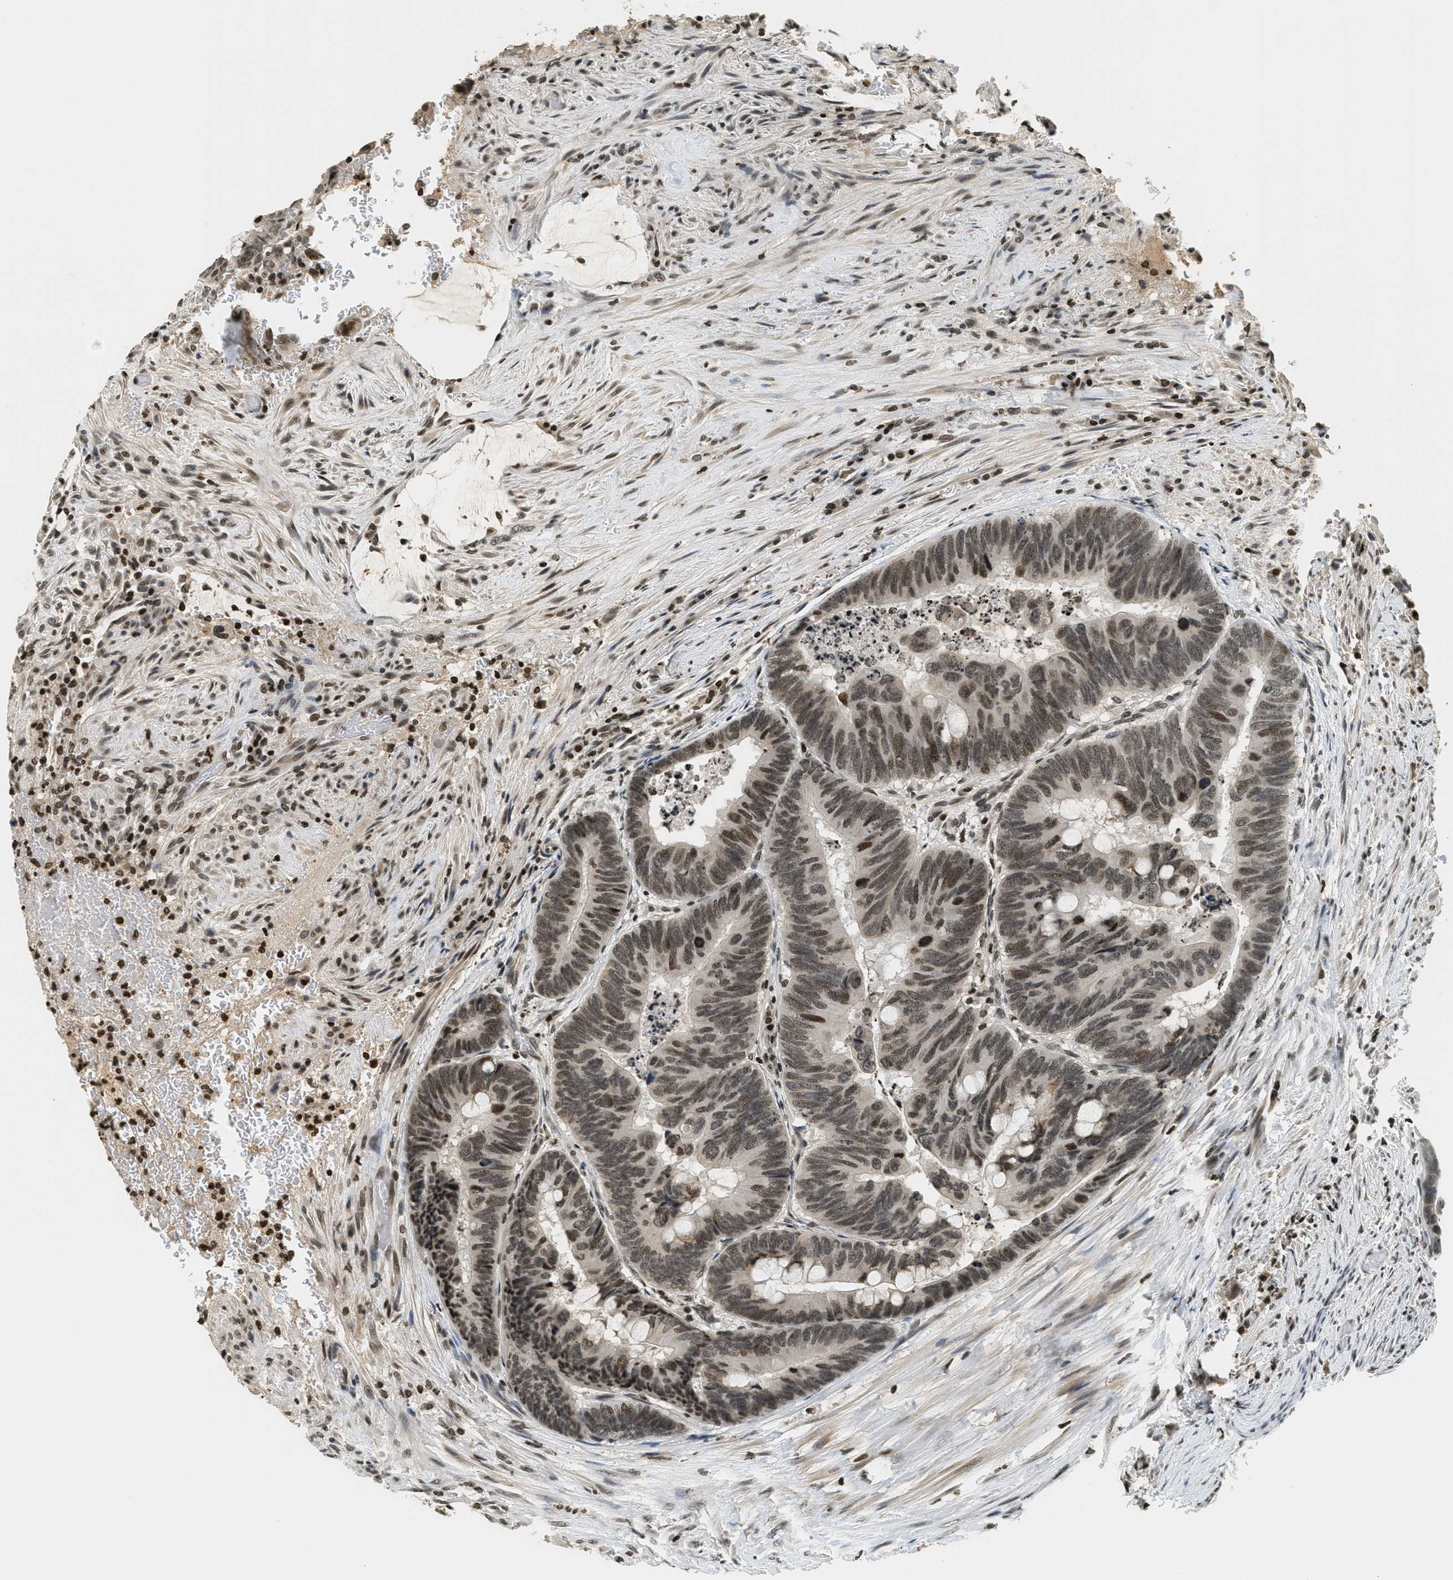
{"staining": {"intensity": "moderate", "quantity": ">75%", "location": "nuclear"}, "tissue": "colorectal cancer", "cell_type": "Tumor cells", "image_type": "cancer", "snomed": [{"axis": "morphology", "description": "Normal tissue, NOS"}, {"axis": "morphology", "description": "Adenocarcinoma, NOS"}, {"axis": "topography", "description": "Rectum"}], "caption": "A brown stain shows moderate nuclear expression of a protein in adenocarcinoma (colorectal) tumor cells.", "gene": "LDB2", "patient": {"sex": "male", "age": 92}}